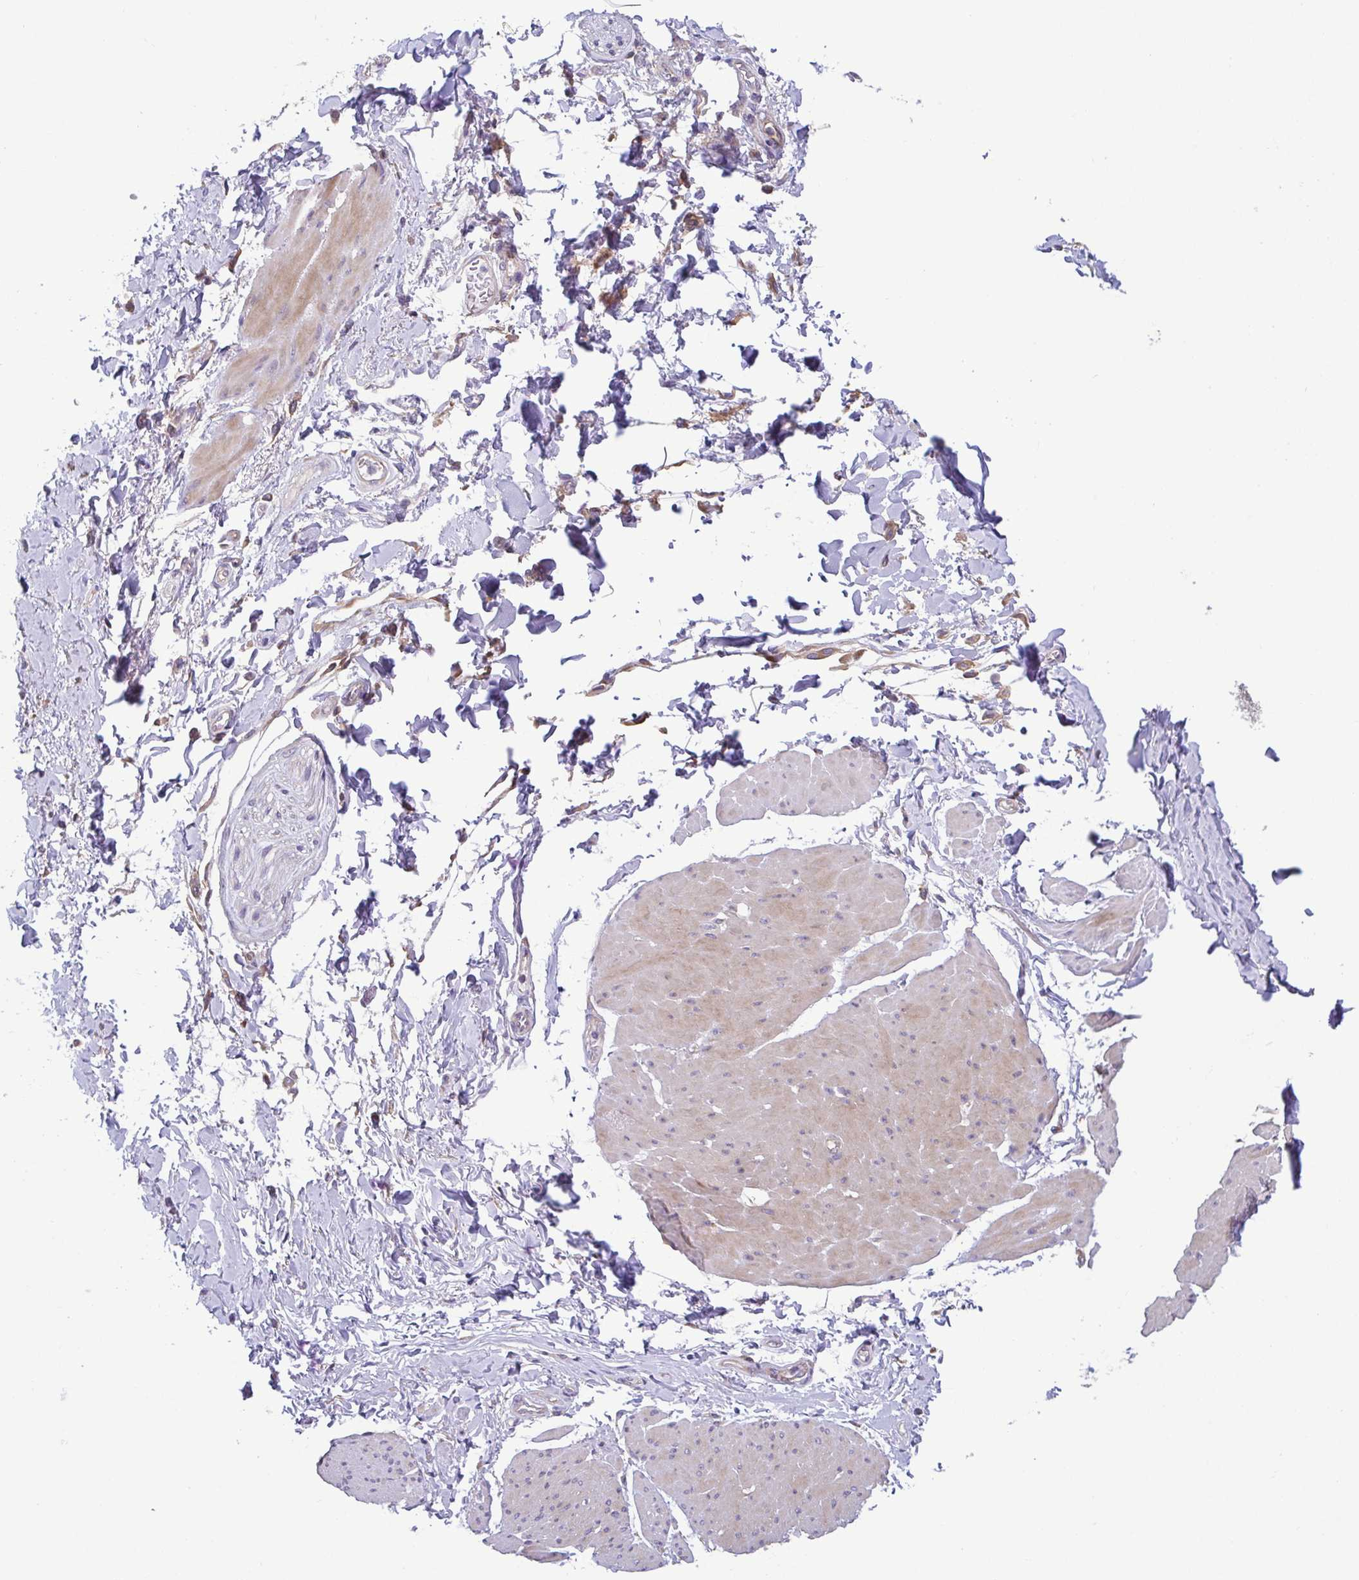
{"staining": {"intensity": "negative", "quantity": "none", "location": "none"}, "tissue": "adipose tissue", "cell_type": "Adipocytes", "image_type": "normal", "snomed": [{"axis": "morphology", "description": "Normal tissue, NOS"}, {"axis": "topography", "description": "Urinary bladder"}, {"axis": "topography", "description": "Peripheral nerve tissue"}], "caption": "A histopathology image of human adipose tissue is negative for staining in adipocytes. The staining was performed using DAB (3,3'-diaminobenzidine) to visualize the protein expression in brown, while the nuclei were stained in blue with hematoxylin (Magnification: 20x).", "gene": "LMF2", "patient": {"sex": "female", "age": 60}}